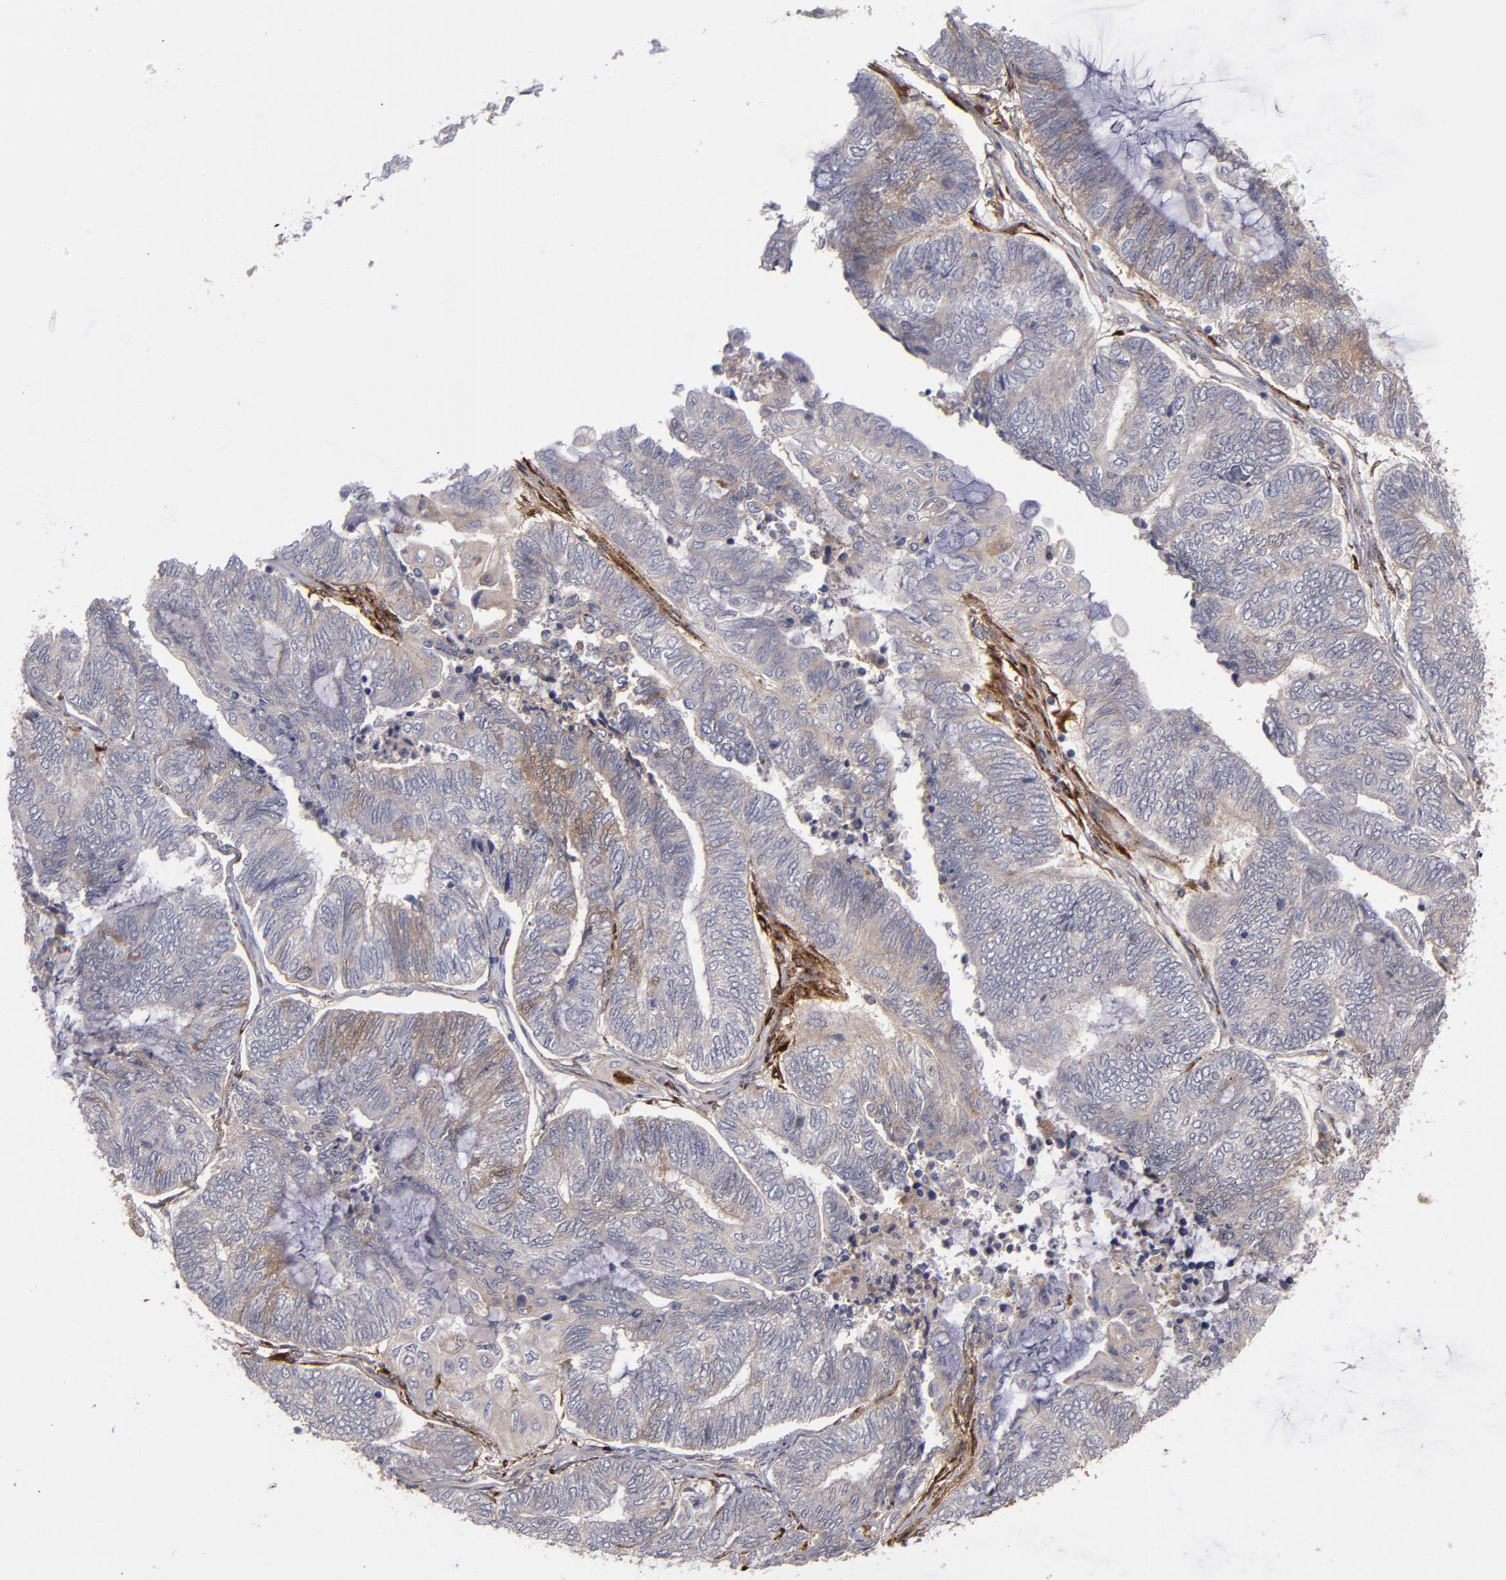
{"staining": {"intensity": "weak", "quantity": "25%-75%", "location": "cytoplasmic/membranous"}, "tissue": "endometrial cancer", "cell_type": "Tumor cells", "image_type": "cancer", "snomed": [{"axis": "morphology", "description": "Adenocarcinoma, NOS"}, {"axis": "topography", "description": "Uterus"}, {"axis": "topography", "description": "Endometrium"}], "caption": "IHC (DAB (3,3'-diaminobenzidine)) staining of human adenocarcinoma (endometrial) shows weak cytoplasmic/membranous protein staining in approximately 25%-75% of tumor cells. The staining is performed using DAB brown chromogen to label protein expression. The nuclei are counter-stained blue using hematoxylin.", "gene": "MMP11", "patient": {"sex": "female", "age": 70}}